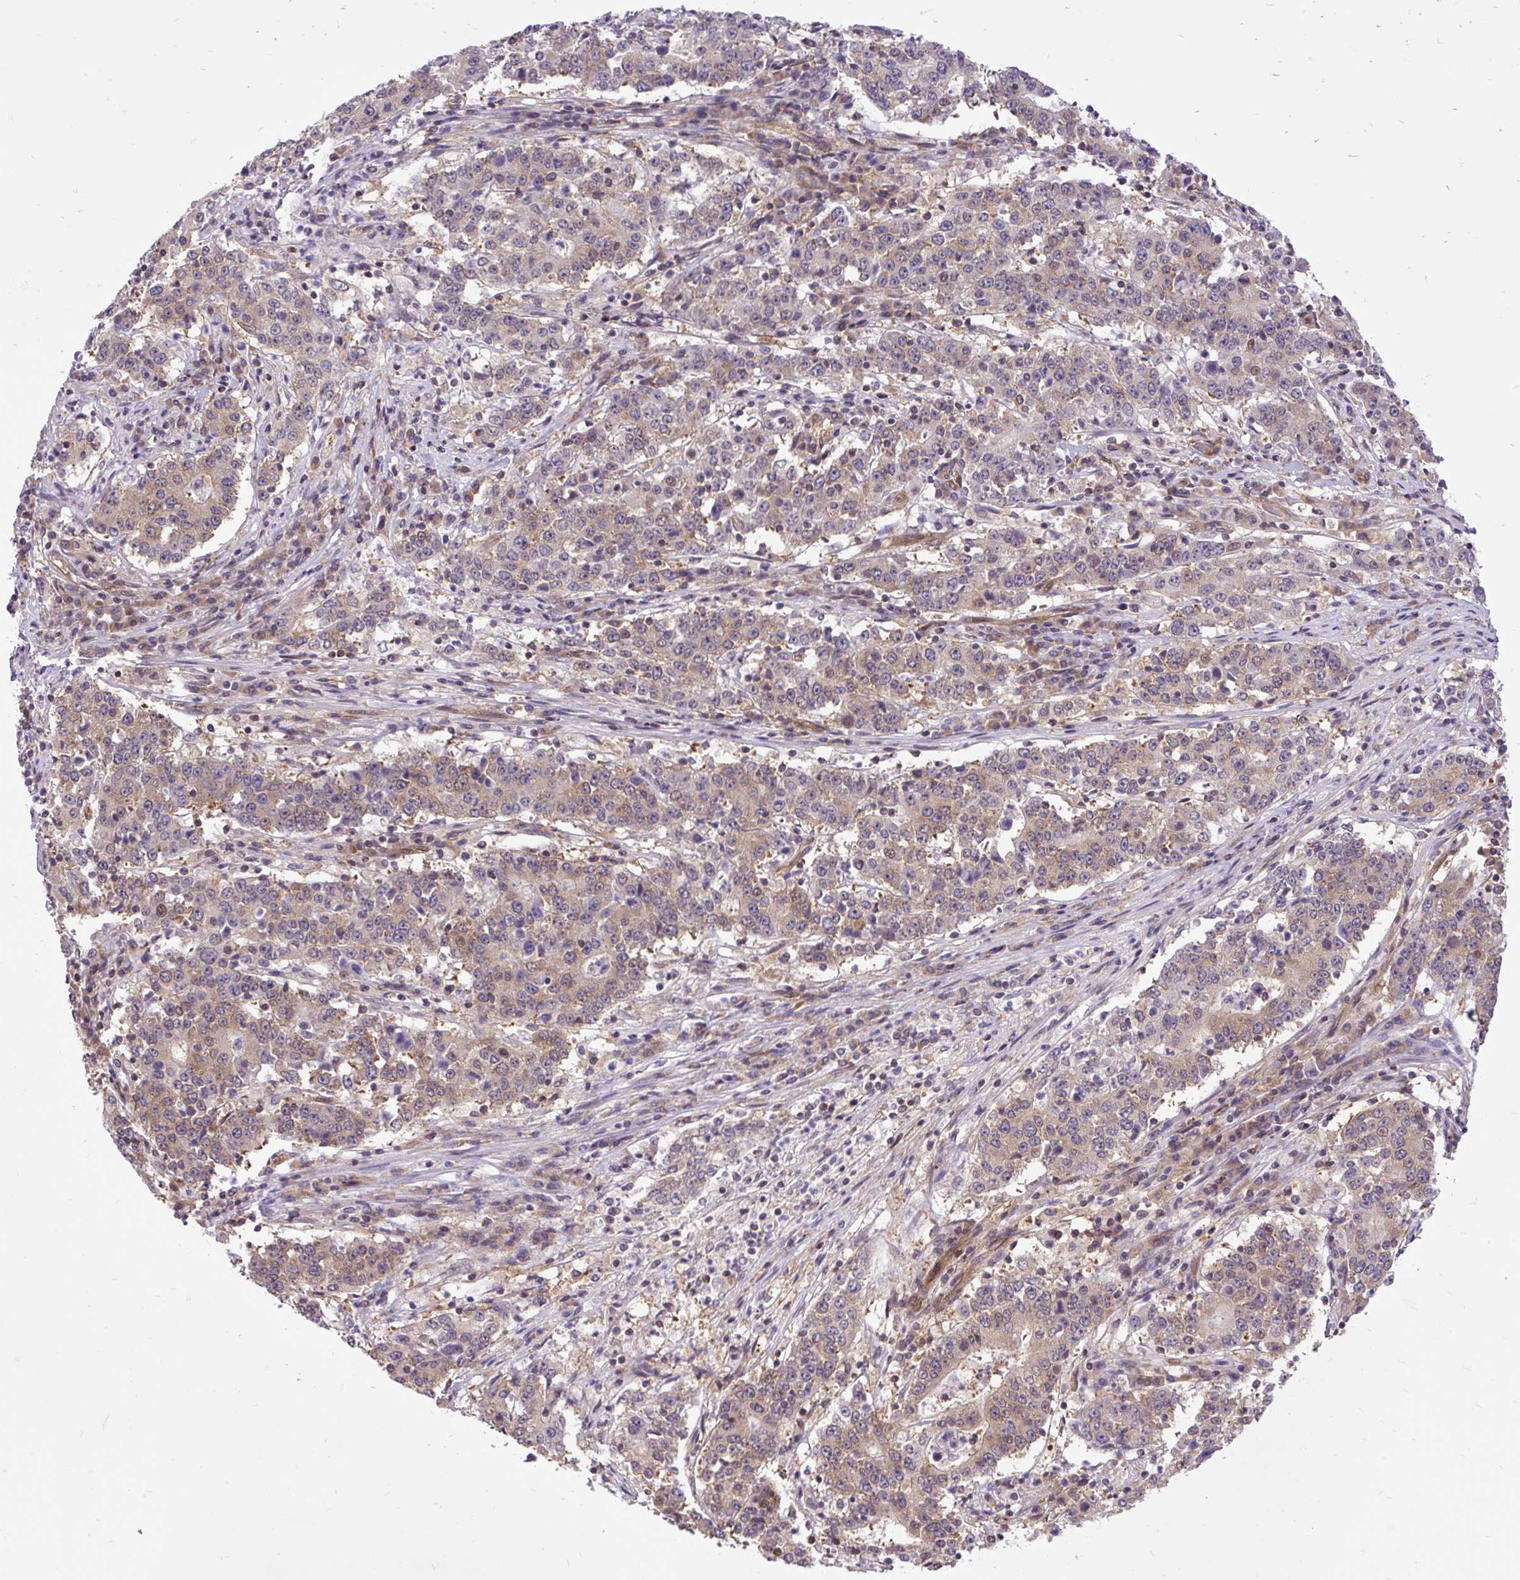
{"staining": {"intensity": "moderate", "quantity": "25%-75%", "location": "cytoplasmic/membranous,nuclear"}, "tissue": "stomach cancer", "cell_type": "Tumor cells", "image_type": "cancer", "snomed": [{"axis": "morphology", "description": "Adenocarcinoma, NOS"}, {"axis": "topography", "description": "Stomach"}], "caption": "Protein staining demonstrates moderate cytoplasmic/membranous and nuclear positivity in approximately 25%-75% of tumor cells in stomach adenocarcinoma. (DAB (3,3'-diaminobenzidine) IHC, brown staining for protein, blue staining for nuclei).", "gene": "TRIM17", "patient": {"sex": "male", "age": 59}}